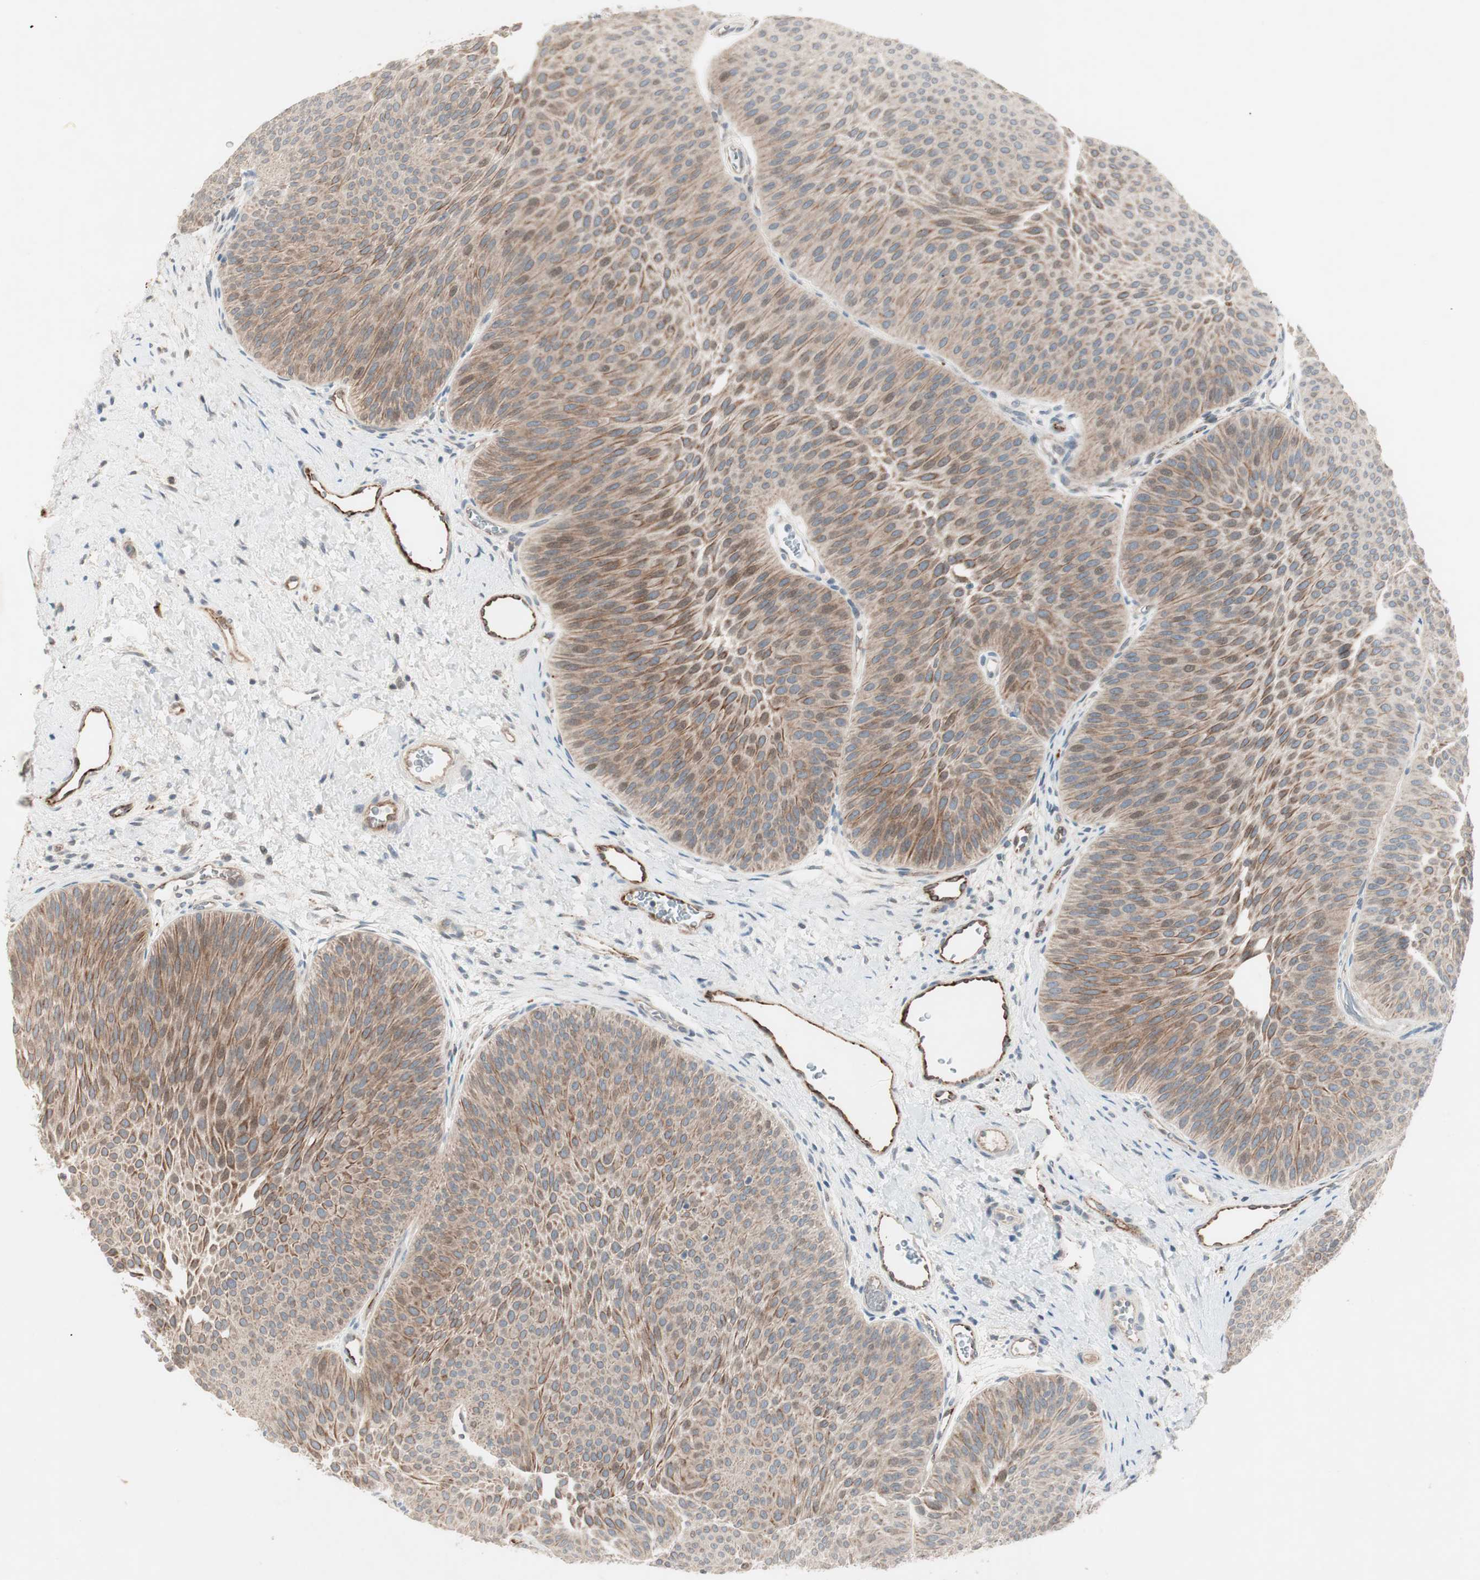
{"staining": {"intensity": "moderate", "quantity": ">75%", "location": "cytoplasmic/membranous"}, "tissue": "urothelial cancer", "cell_type": "Tumor cells", "image_type": "cancer", "snomed": [{"axis": "morphology", "description": "Urothelial carcinoma, Low grade"}, {"axis": "topography", "description": "Urinary bladder"}], "caption": "Protein analysis of urothelial carcinoma (low-grade) tissue shows moderate cytoplasmic/membranous positivity in approximately >75% of tumor cells. (DAB (3,3'-diaminobenzidine) = brown stain, brightfield microscopy at high magnification).", "gene": "FGFR4", "patient": {"sex": "female", "age": 60}}